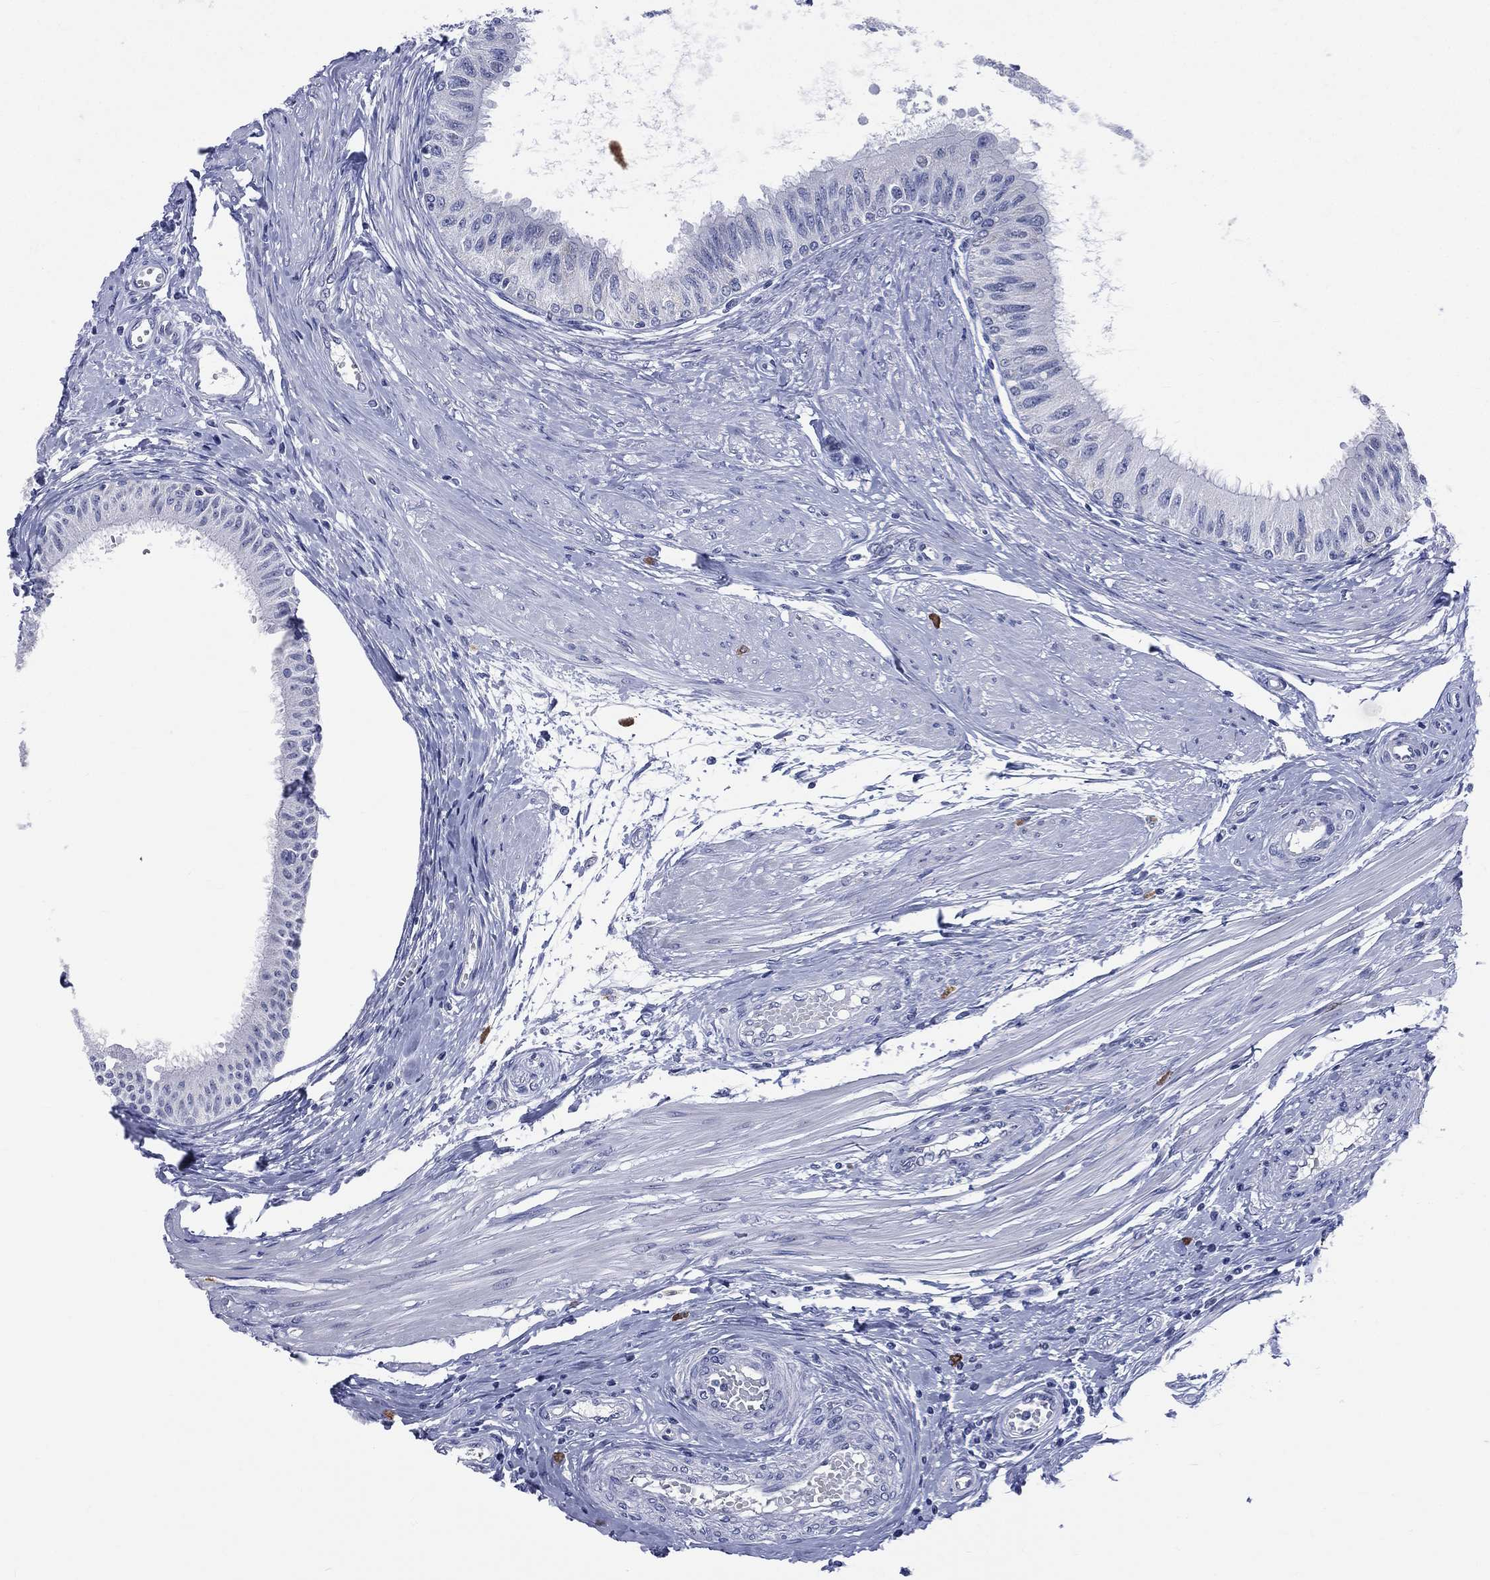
{"staining": {"intensity": "negative", "quantity": "none", "location": "none"}, "tissue": "epididymis", "cell_type": "Glandular cells", "image_type": "normal", "snomed": [{"axis": "morphology", "description": "Normal tissue, NOS"}, {"axis": "morphology", "description": "Seminoma, NOS"}, {"axis": "topography", "description": "Testis"}, {"axis": "topography", "description": "Epididymis"}], "caption": "Immunohistochemistry (IHC) micrograph of benign epididymis: epididymis stained with DAB (3,3'-diaminobenzidine) reveals no significant protein staining in glandular cells.", "gene": "AKAP3", "patient": {"sex": "male", "age": 61}}